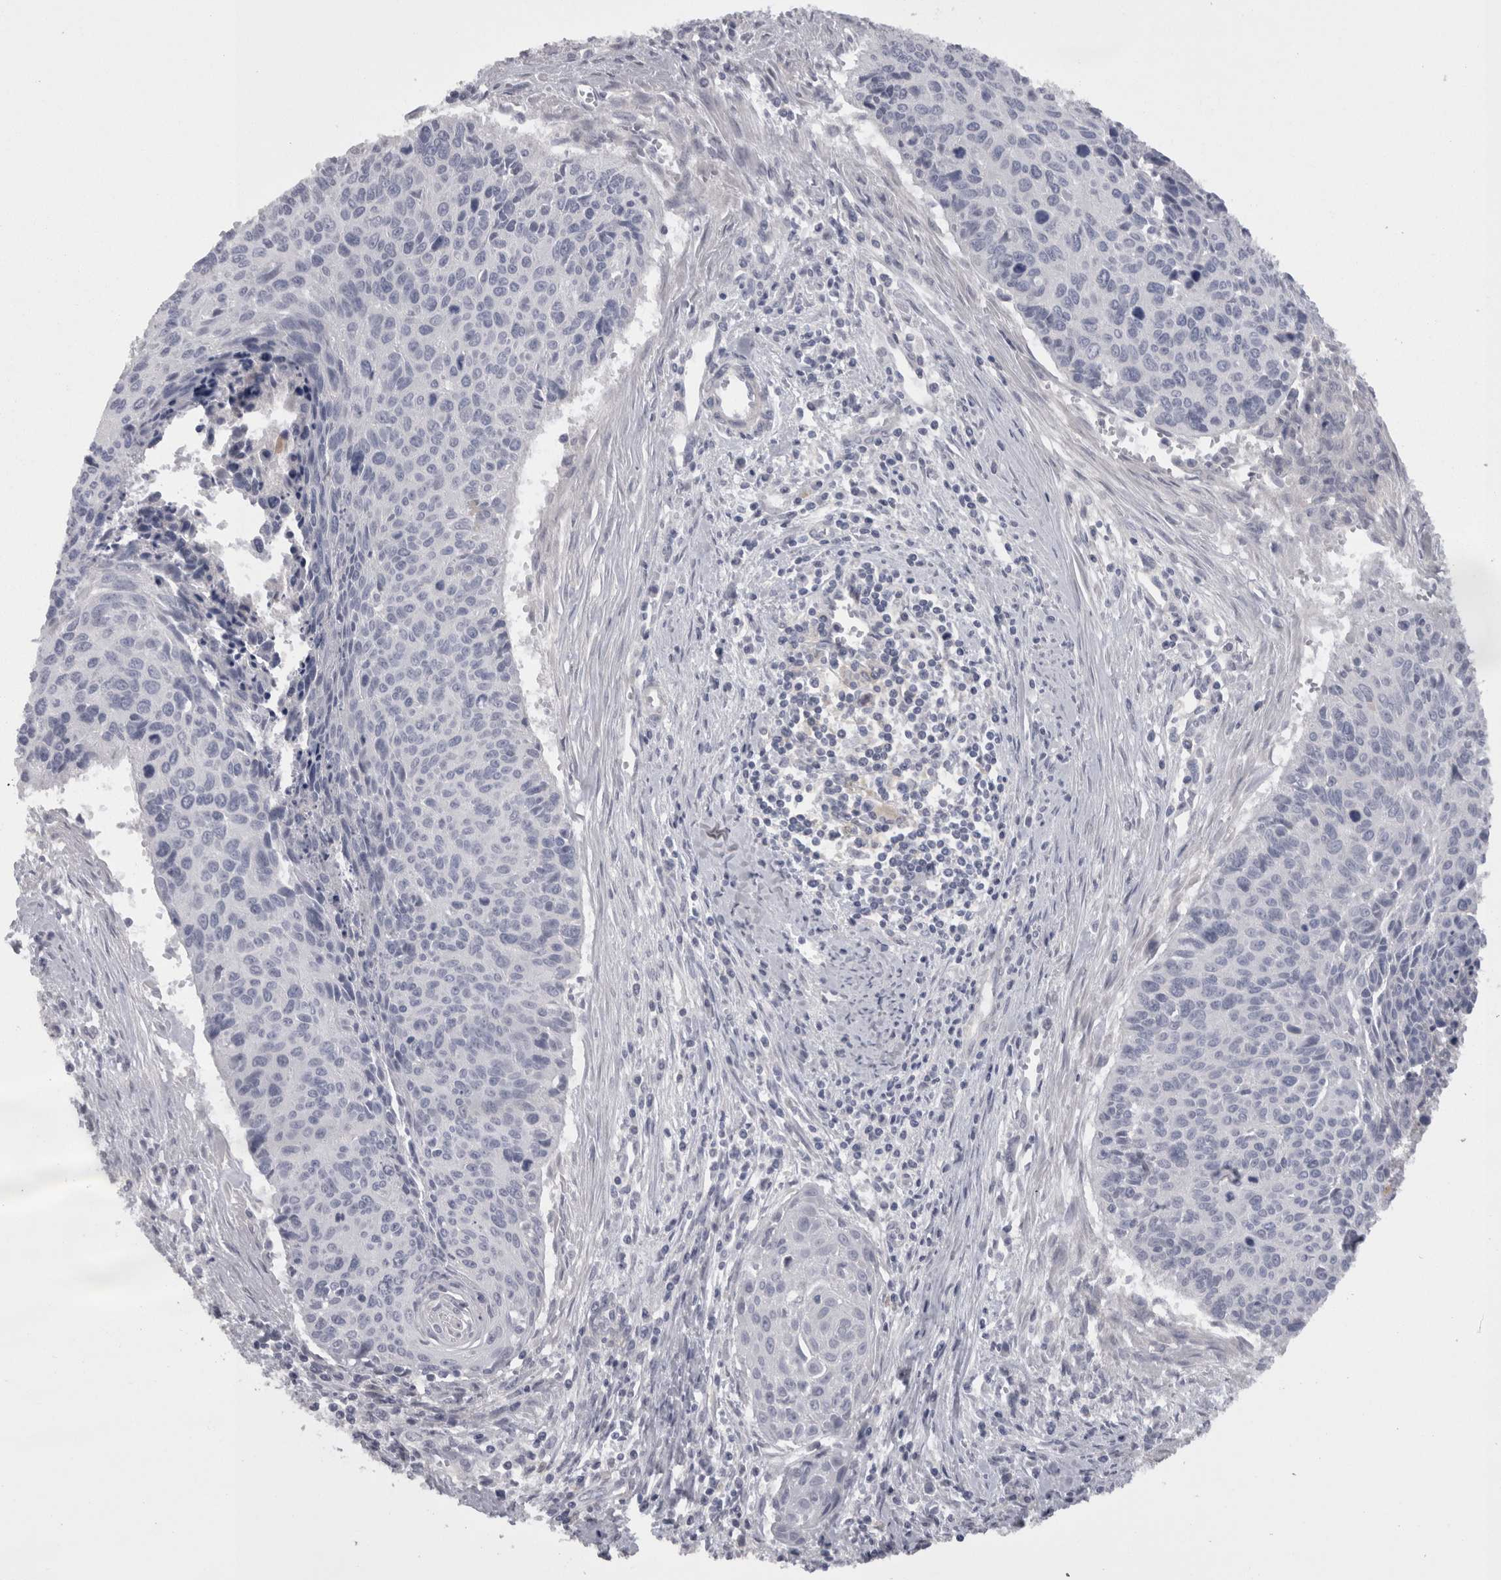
{"staining": {"intensity": "negative", "quantity": "none", "location": "none"}, "tissue": "cervical cancer", "cell_type": "Tumor cells", "image_type": "cancer", "snomed": [{"axis": "morphology", "description": "Squamous cell carcinoma, NOS"}, {"axis": "topography", "description": "Cervix"}], "caption": "This is an immunohistochemistry micrograph of human cervical squamous cell carcinoma. There is no positivity in tumor cells.", "gene": "CAMK2D", "patient": {"sex": "female", "age": 55}}